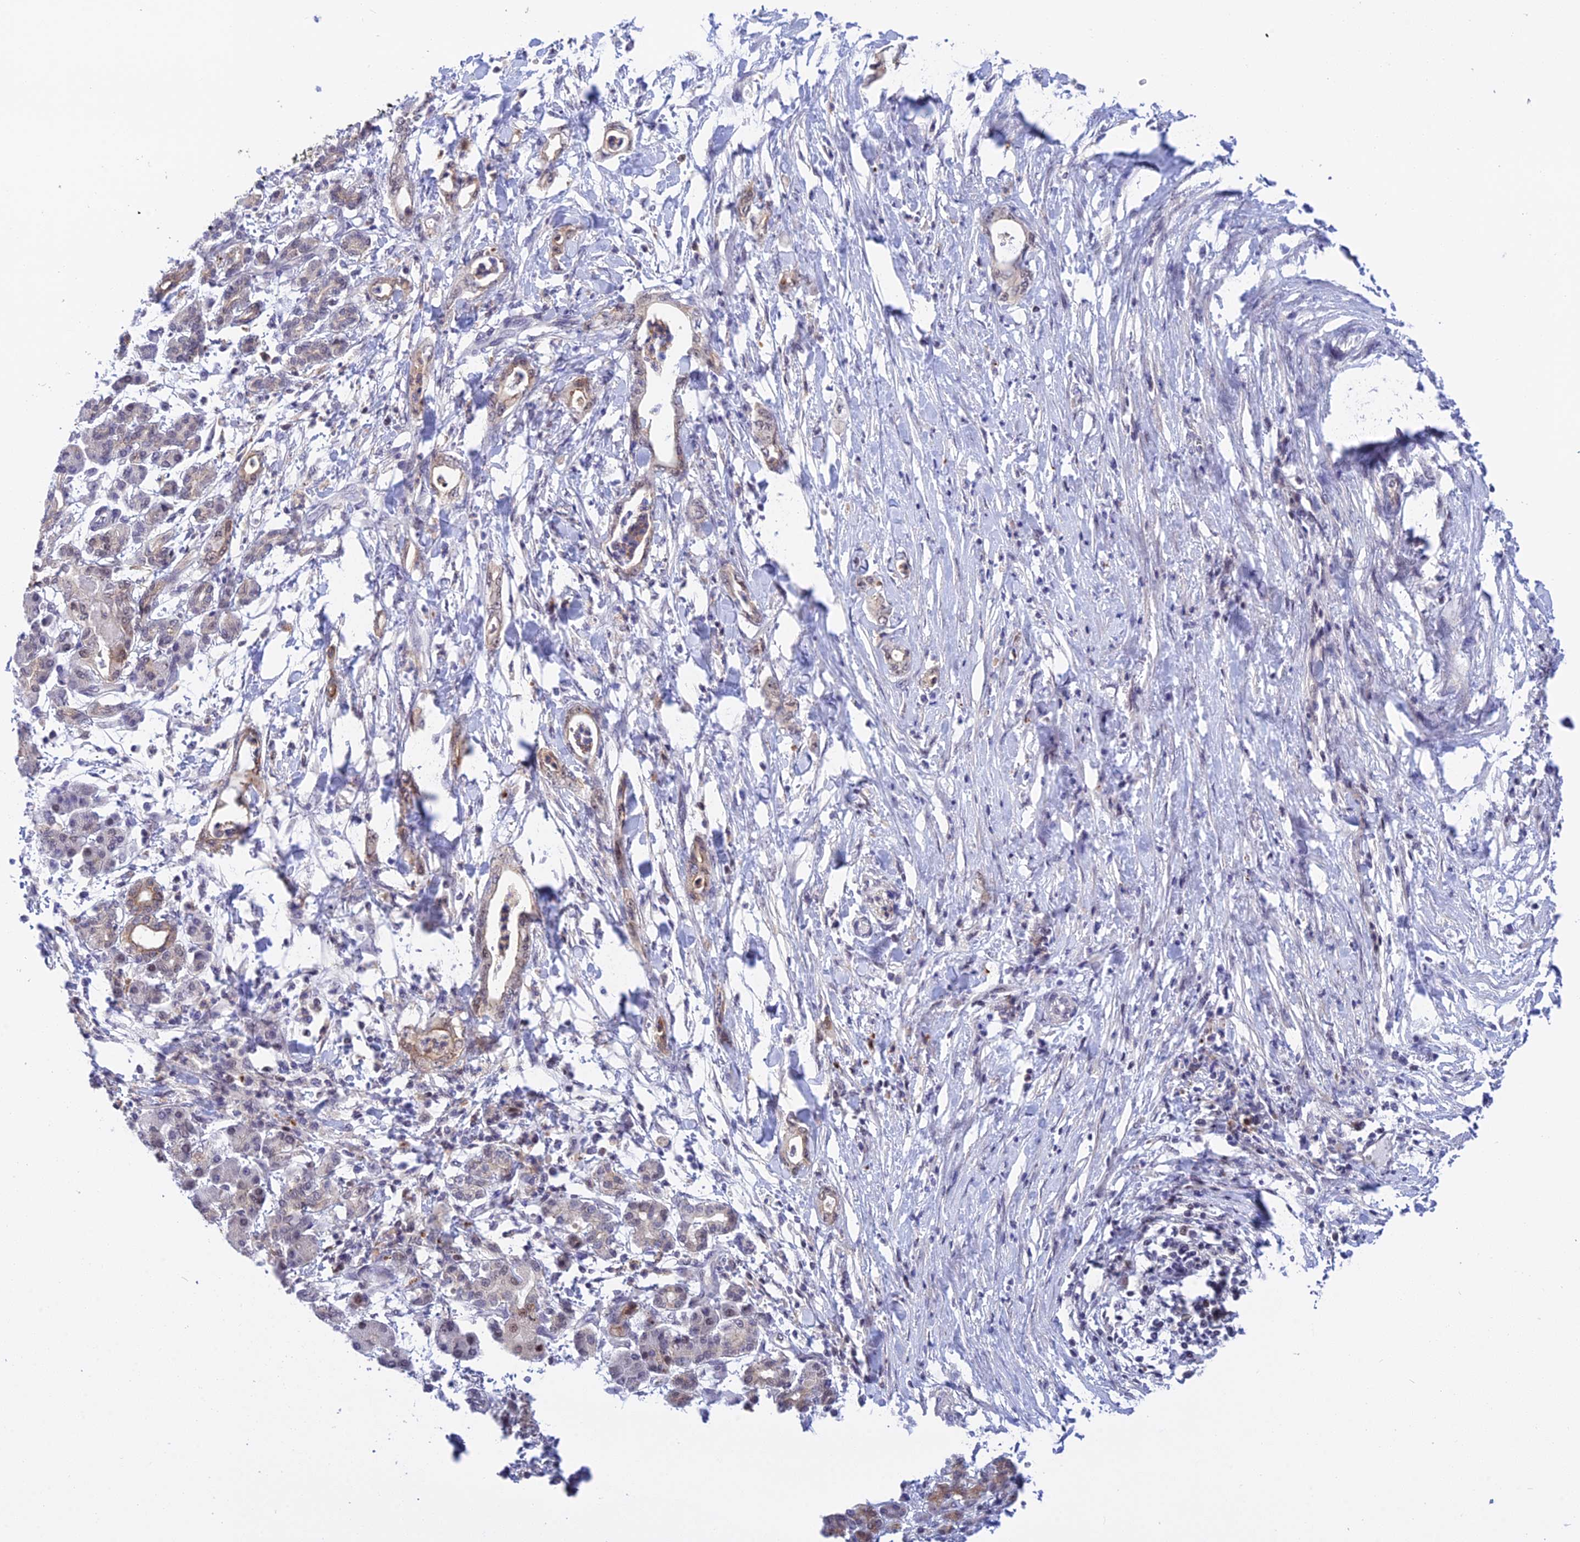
{"staining": {"intensity": "moderate", "quantity": "<25%", "location": "cytoplasmic/membranous"}, "tissue": "pancreatic cancer", "cell_type": "Tumor cells", "image_type": "cancer", "snomed": [{"axis": "morphology", "description": "Normal tissue, NOS"}, {"axis": "morphology", "description": "Adenocarcinoma, NOS"}, {"axis": "topography", "description": "Pancreas"}], "caption": "A brown stain shows moderate cytoplasmic/membranous positivity of a protein in human pancreatic cancer (adenocarcinoma) tumor cells.", "gene": "TCEA1", "patient": {"sex": "female", "age": 55}}